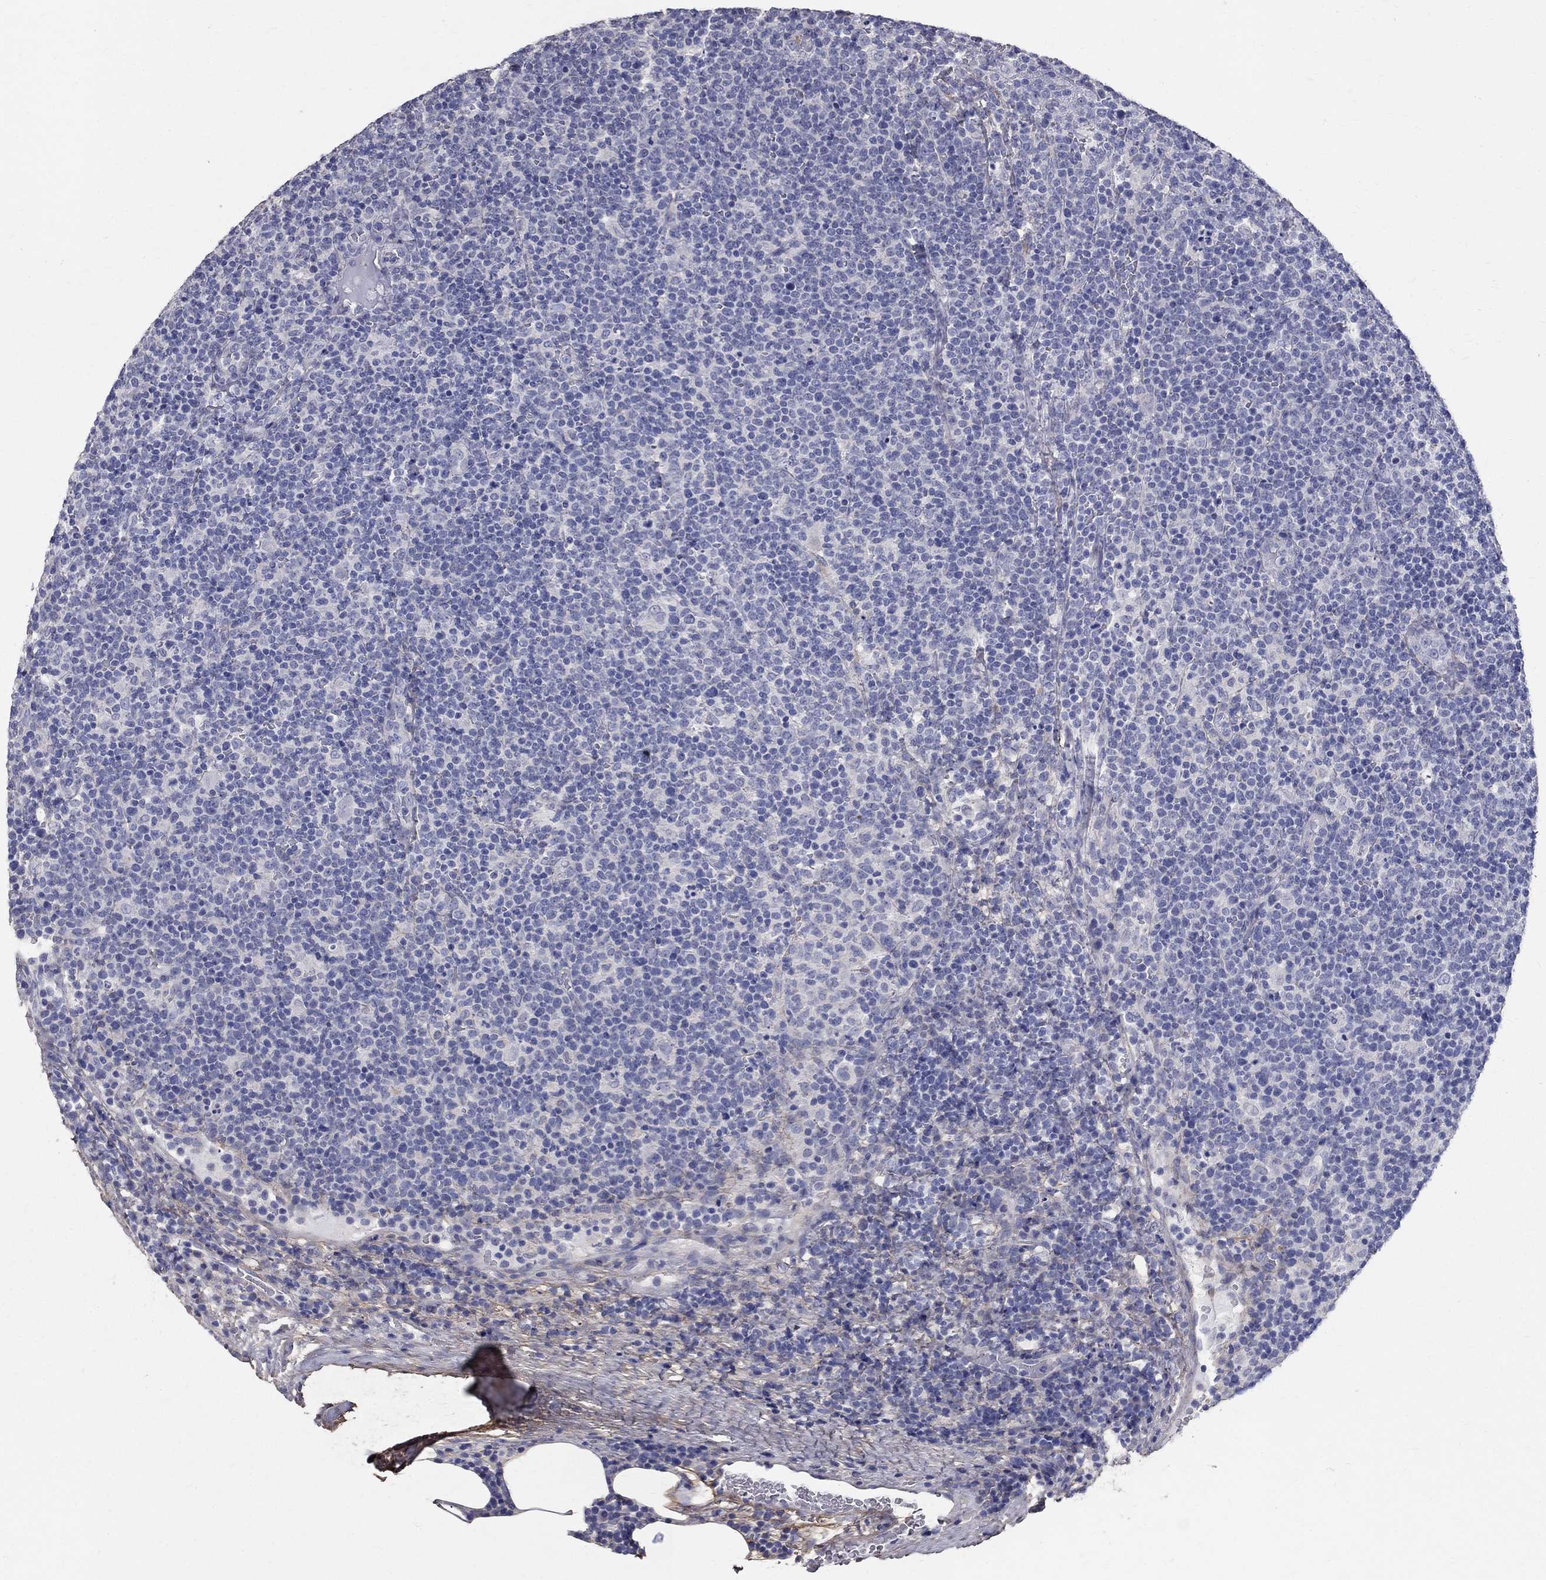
{"staining": {"intensity": "negative", "quantity": "none", "location": "none"}, "tissue": "lymphoma", "cell_type": "Tumor cells", "image_type": "cancer", "snomed": [{"axis": "morphology", "description": "Malignant lymphoma, non-Hodgkin's type, High grade"}, {"axis": "topography", "description": "Lymph node"}], "caption": "IHC of malignant lymphoma, non-Hodgkin's type (high-grade) demonstrates no expression in tumor cells.", "gene": "ANXA10", "patient": {"sex": "male", "age": 61}}